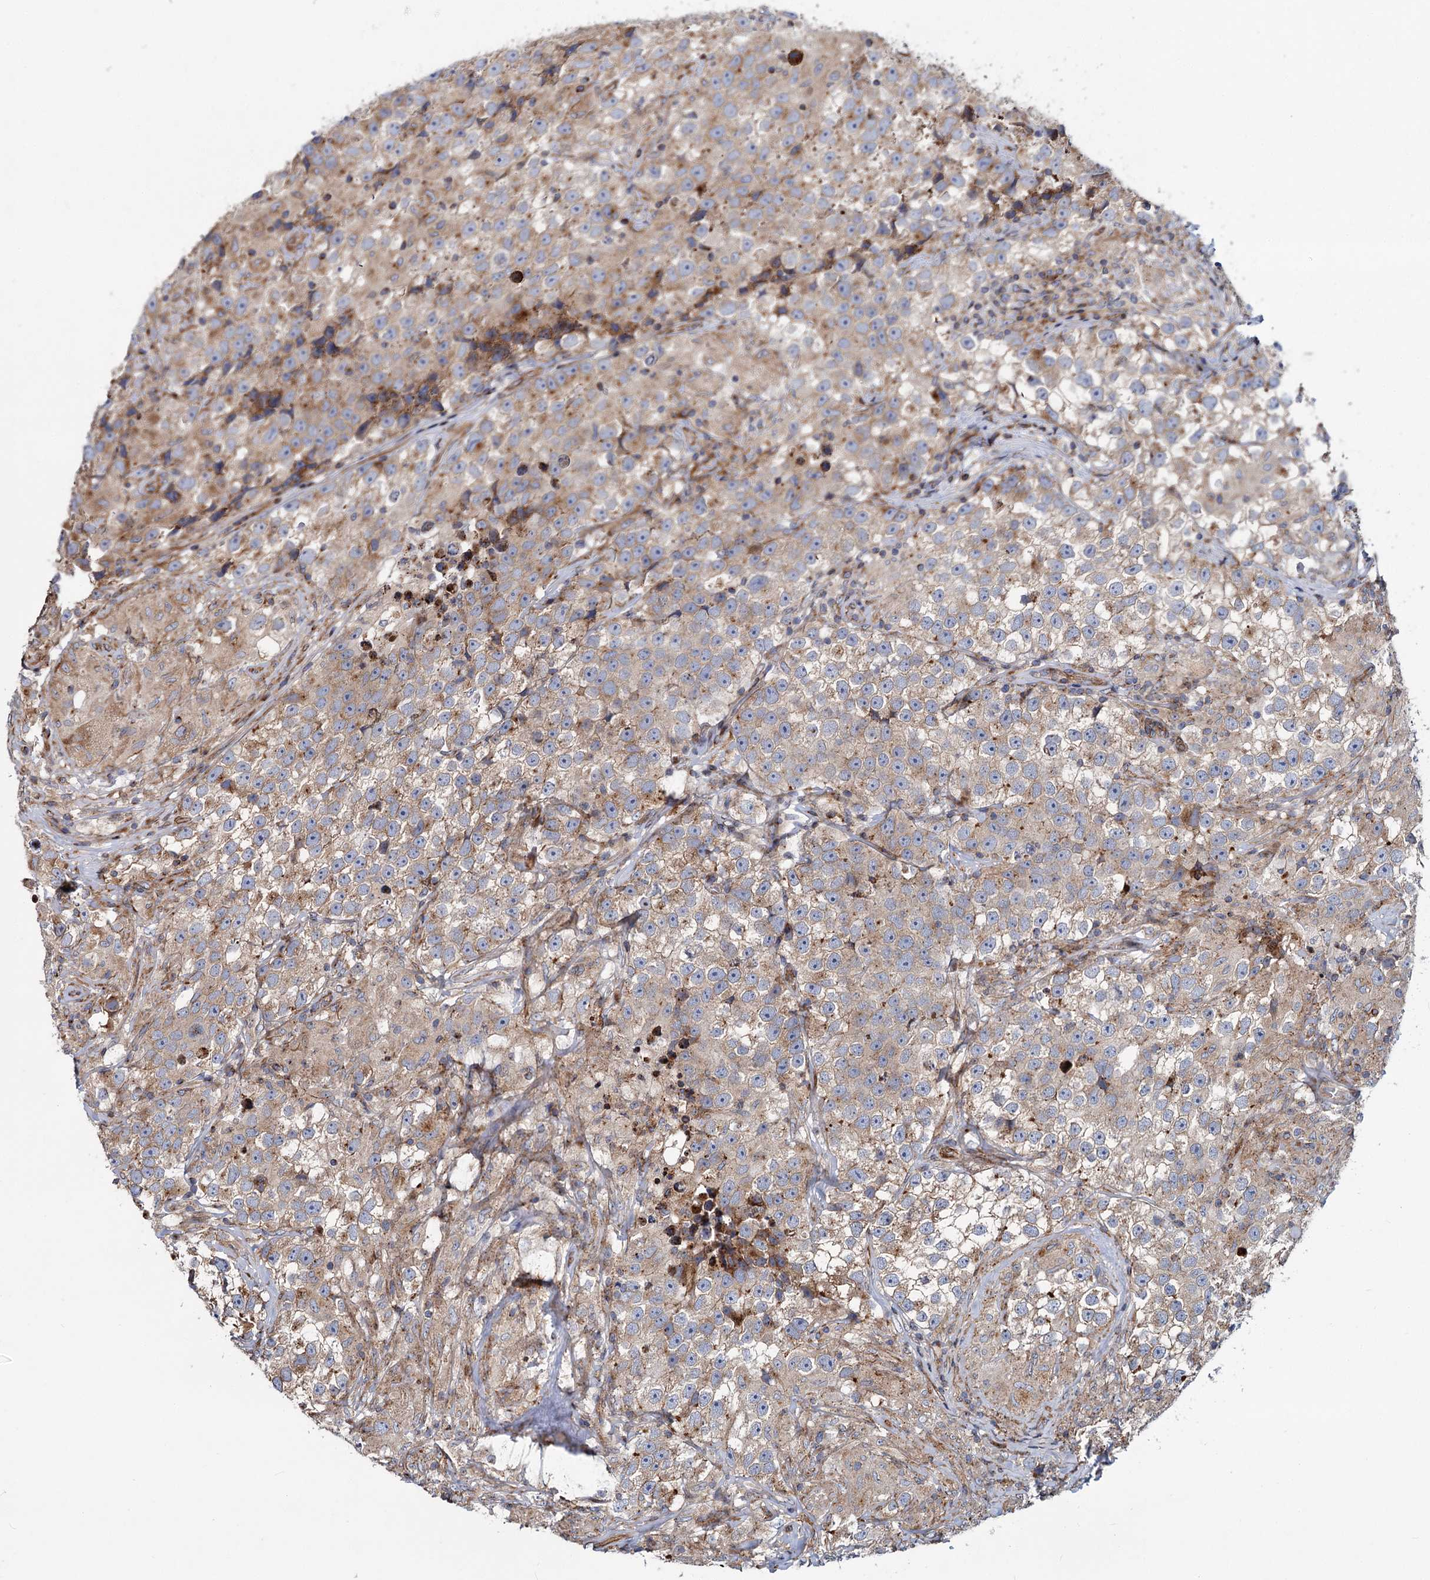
{"staining": {"intensity": "weak", "quantity": ">75%", "location": "cytoplasmic/membranous"}, "tissue": "testis cancer", "cell_type": "Tumor cells", "image_type": "cancer", "snomed": [{"axis": "morphology", "description": "Seminoma, NOS"}, {"axis": "topography", "description": "Testis"}], "caption": "Testis cancer (seminoma) stained for a protein (brown) exhibits weak cytoplasmic/membranous positive positivity in about >75% of tumor cells.", "gene": "PSEN1", "patient": {"sex": "male", "age": 46}}